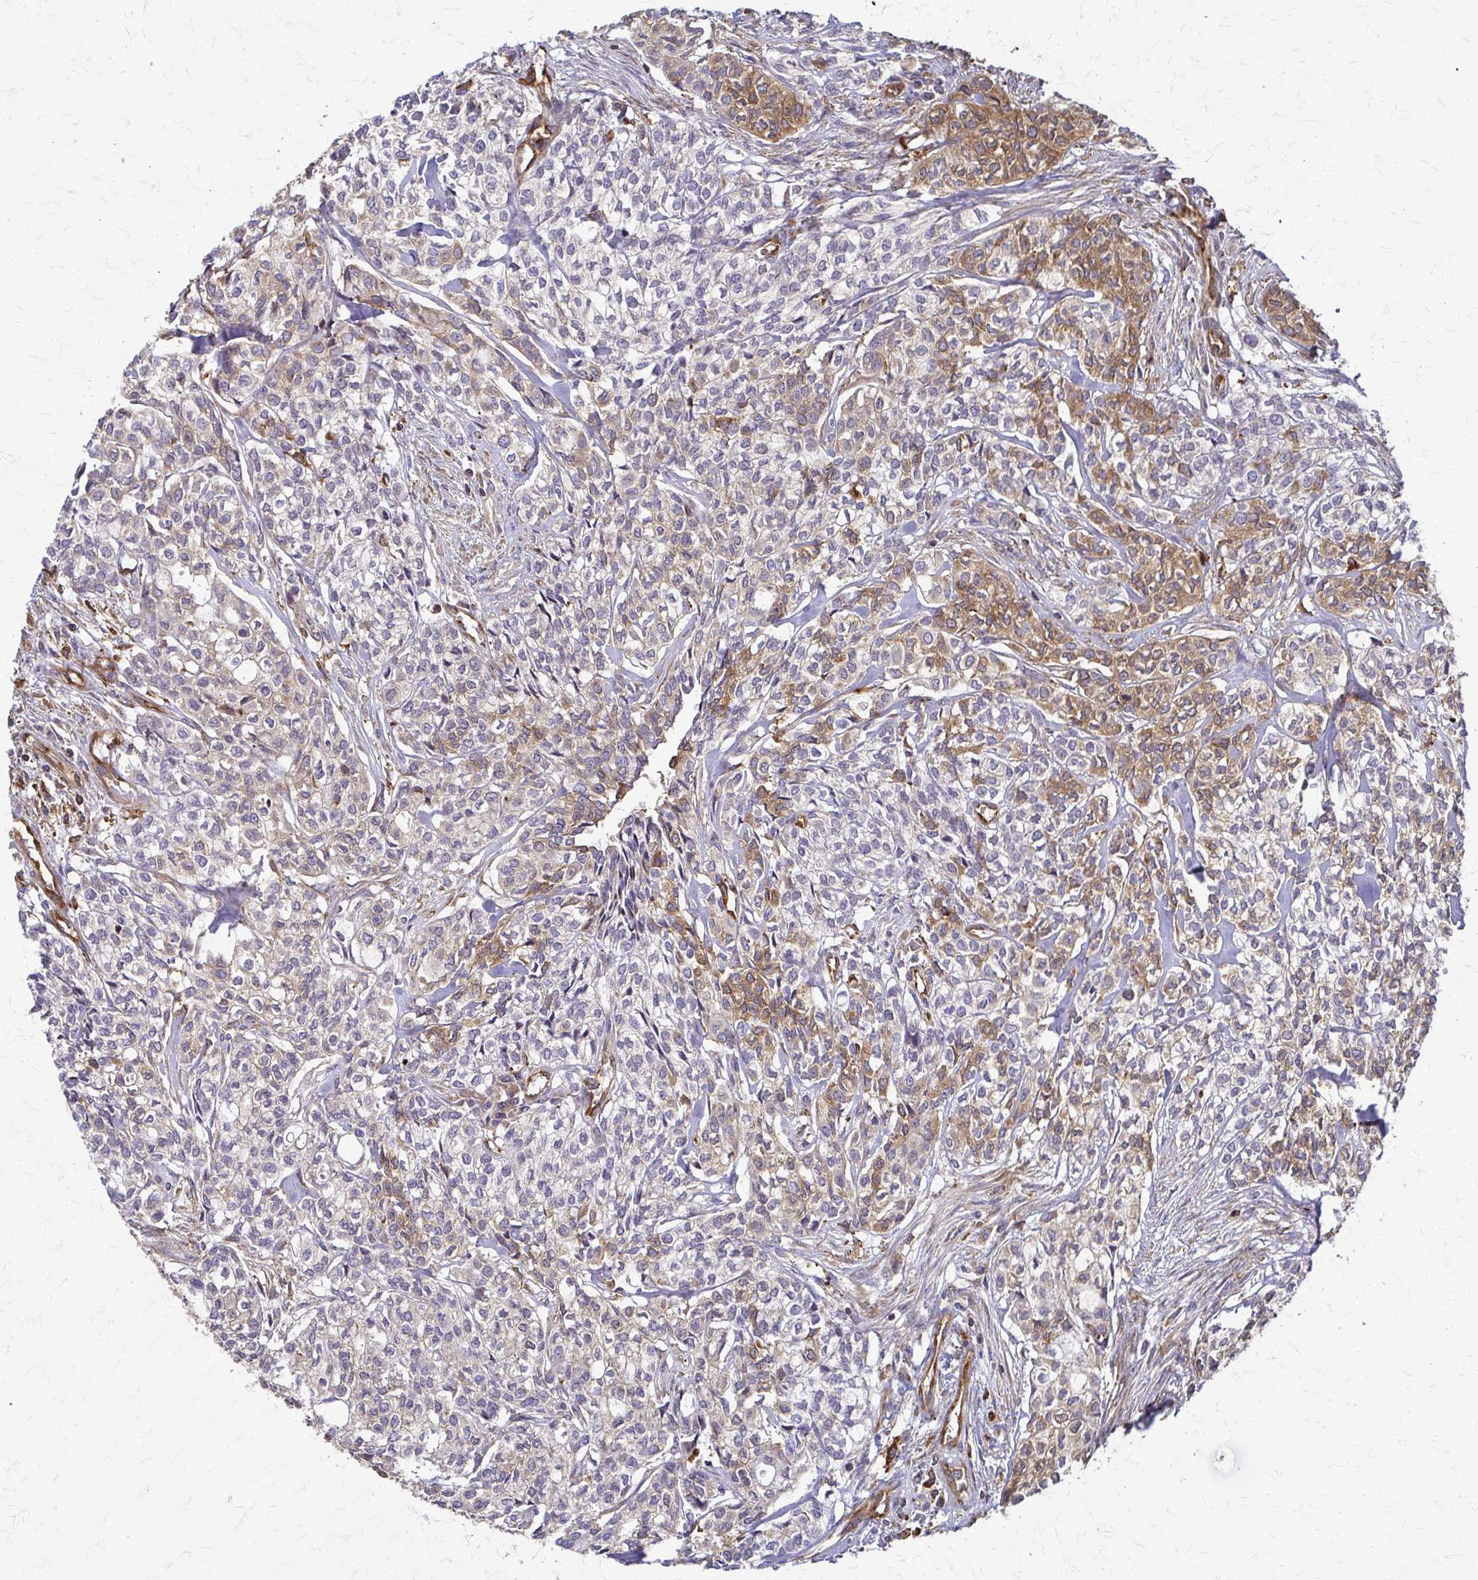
{"staining": {"intensity": "moderate", "quantity": "25%-75%", "location": "cytoplasmic/membranous"}, "tissue": "head and neck cancer", "cell_type": "Tumor cells", "image_type": "cancer", "snomed": [{"axis": "morphology", "description": "Adenocarcinoma, NOS"}, {"axis": "topography", "description": "Head-Neck"}], "caption": "Head and neck cancer (adenocarcinoma) was stained to show a protein in brown. There is medium levels of moderate cytoplasmic/membranous staining in about 25%-75% of tumor cells. (Brightfield microscopy of DAB IHC at high magnification).", "gene": "WASF2", "patient": {"sex": "male", "age": 81}}